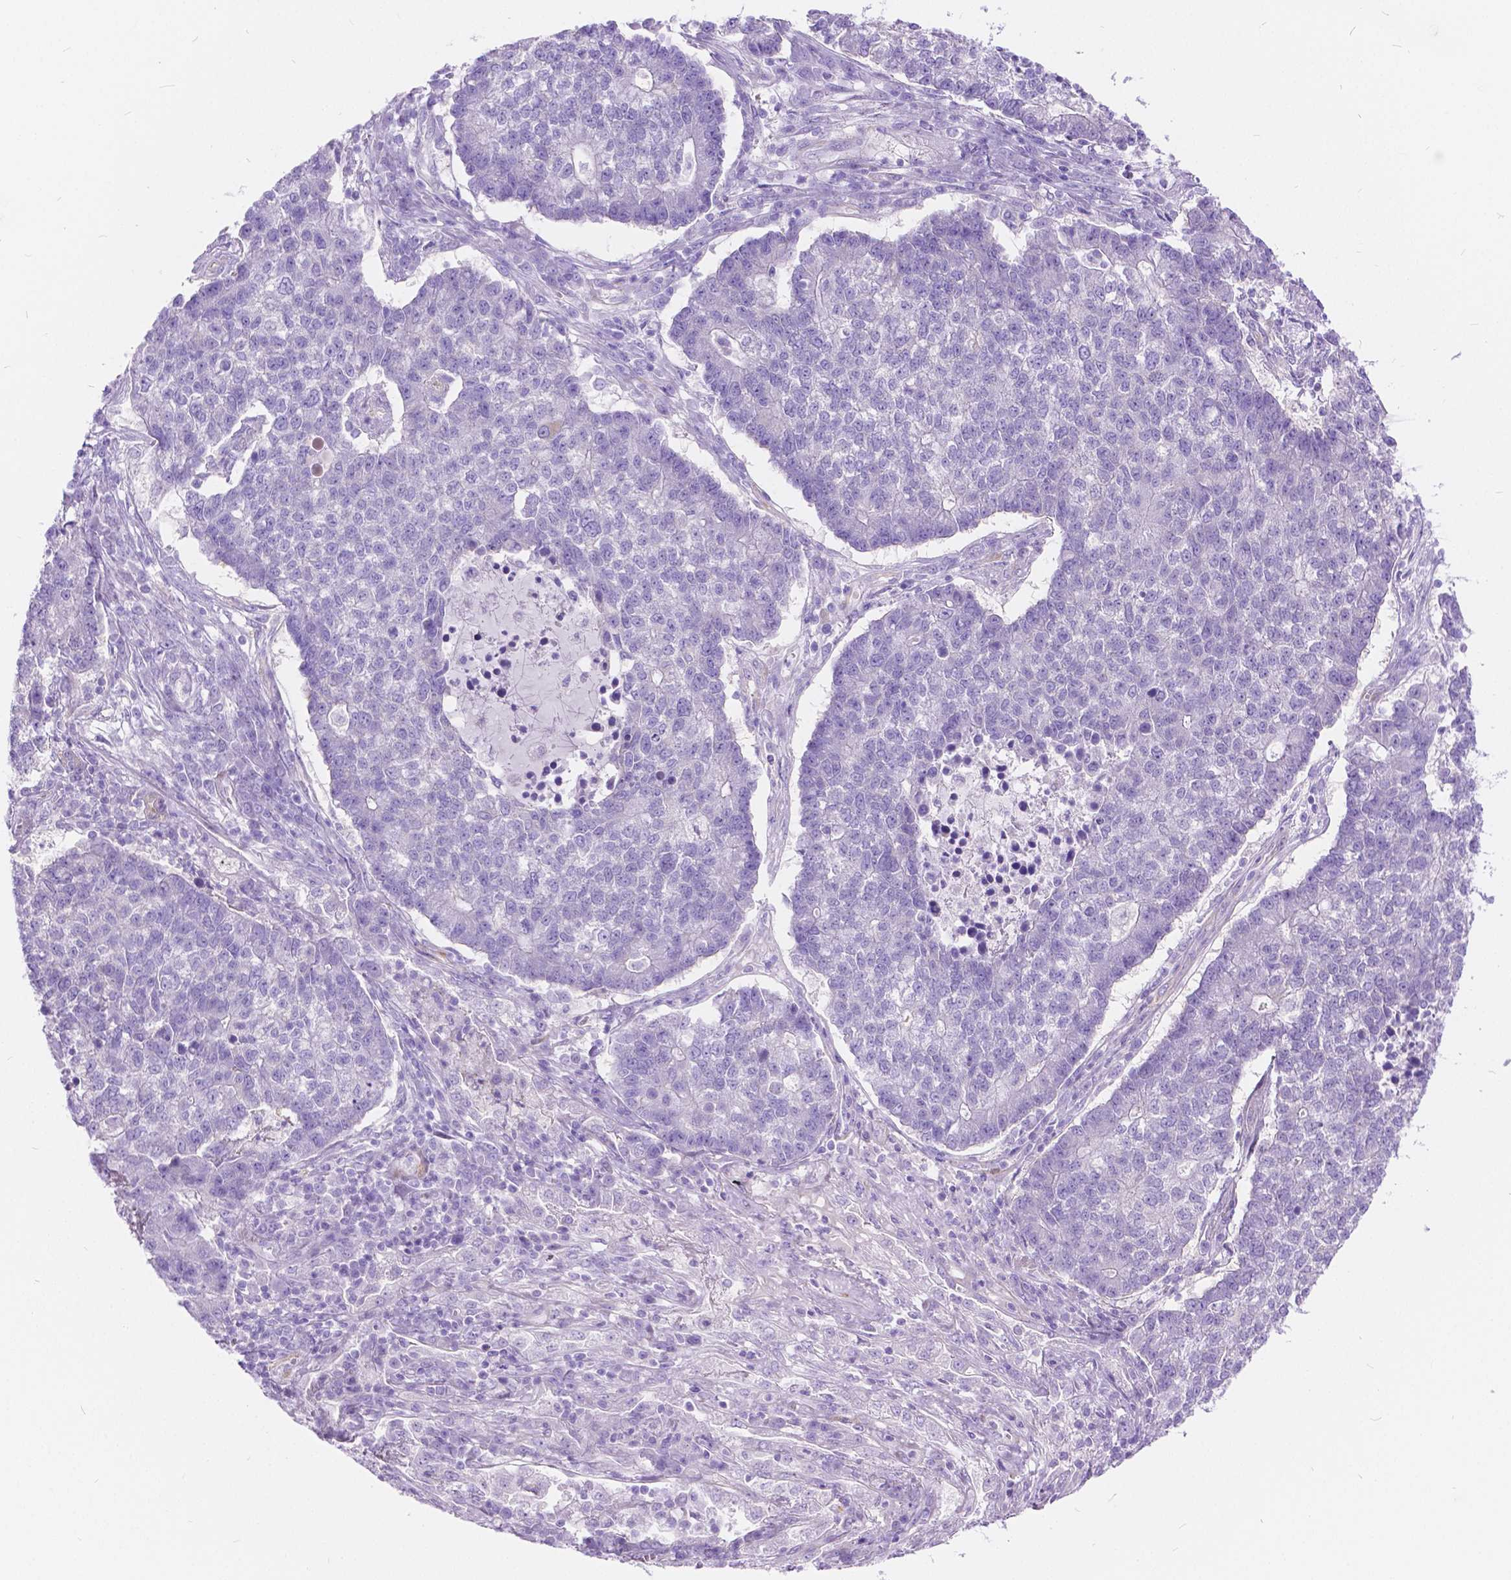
{"staining": {"intensity": "negative", "quantity": "none", "location": "none"}, "tissue": "lung cancer", "cell_type": "Tumor cells", "image_type": "cancer", "snomed": [{"axis": "morphology", "description": "Adenocarcinoma, NOS"}, {"axis": "topography", "description": "Lung"}], "caption": "DAB immunohistochemical staining of human lung adenocarcinoma exhibits no significant staining in tumor cells.", "gene": "CHRM1", "patient": {"sex": "male", "age": 57}}